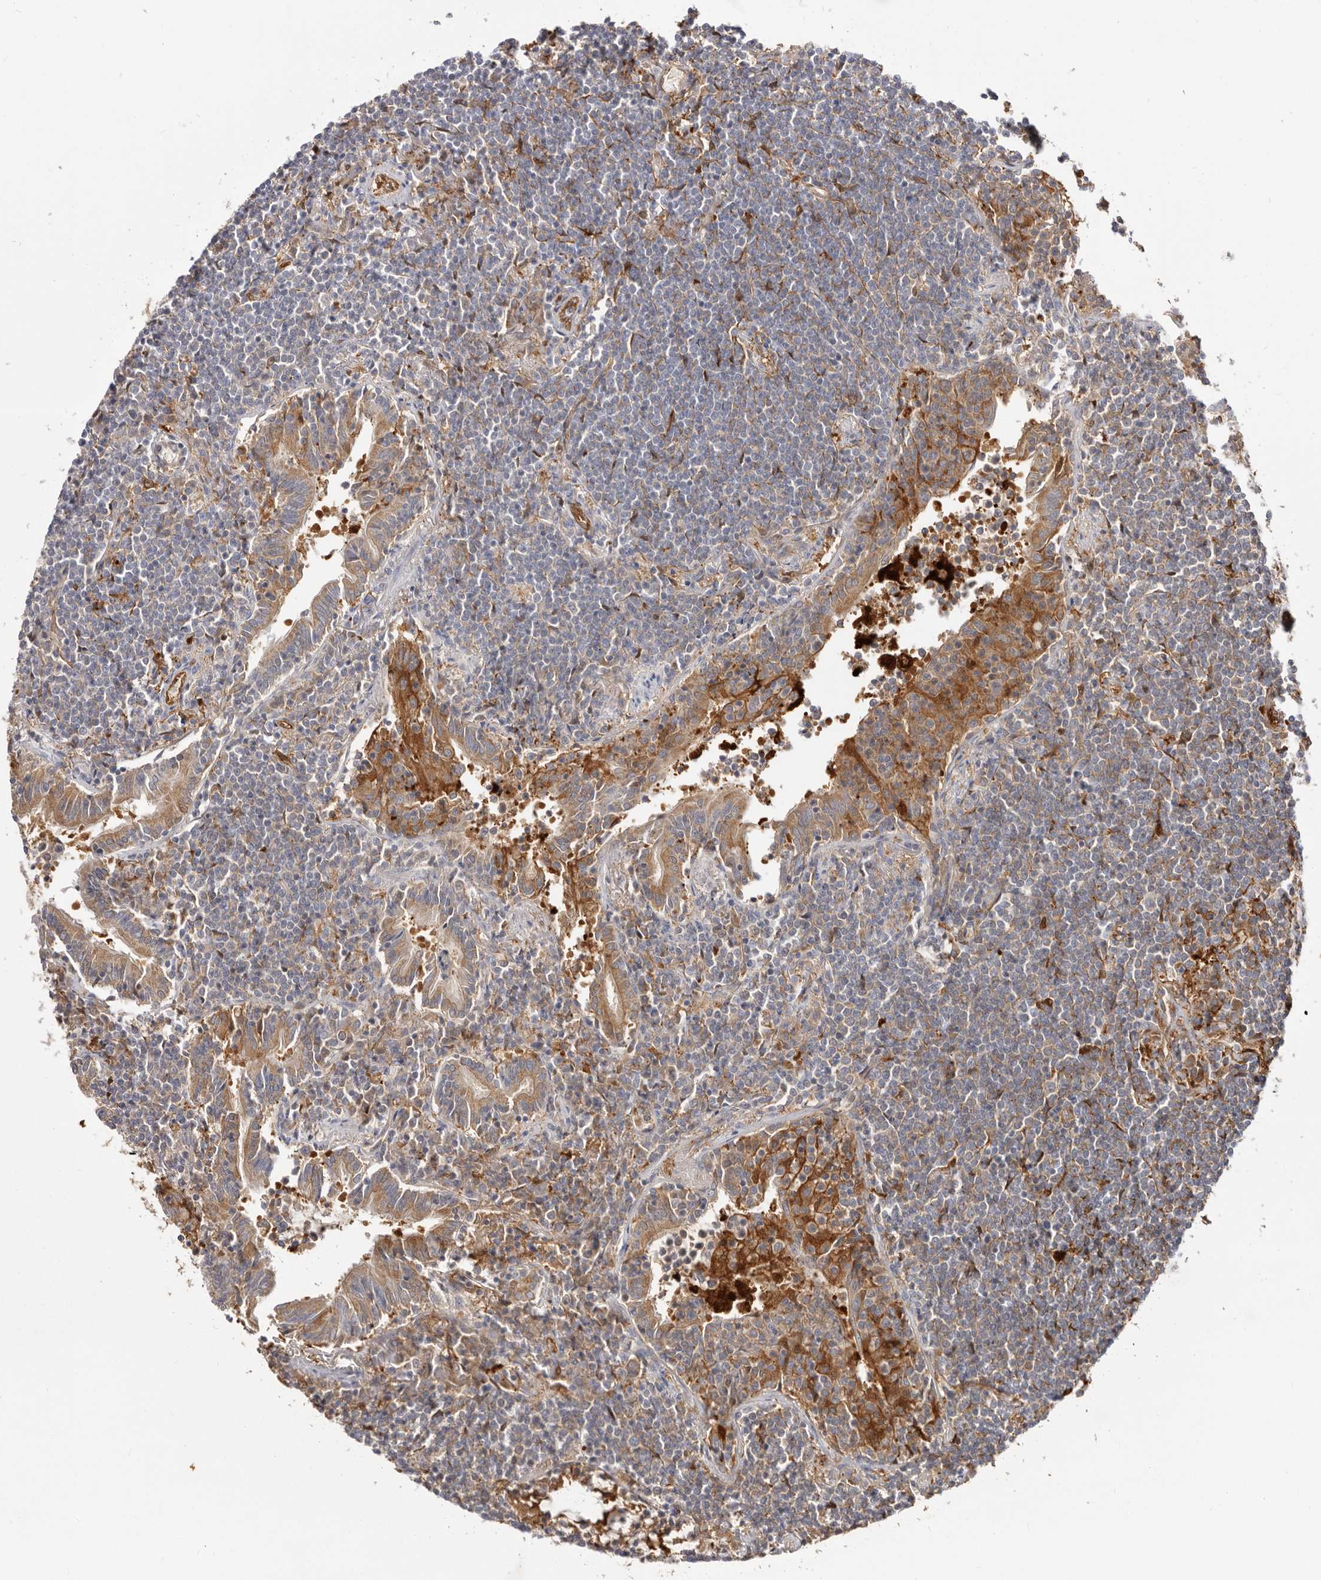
{"staining": {"intensity": "weak", "quantity": "25%-75%", "location": "cytoplasmic/membranous"}, "tissue": "lymphoma", "cell_type": "Tumor cells", "image_type": "cancer", "snomed": [{"axis": "morphology", "description": "Malignant lymphoma, non-Hodgkin's type, Low grade"}, {"axis": "topography", "description": "Lung"}], "caption": "Immunohistochemical staining of malignant lymphoma, non-Hodgkin's type (low-grade) exhibits weak cytoplasmic/membranous protein expression in about 25%-75% of tumor cells.", "gene": "LAP3", "patient": {"sex": "female", "age": 71}}